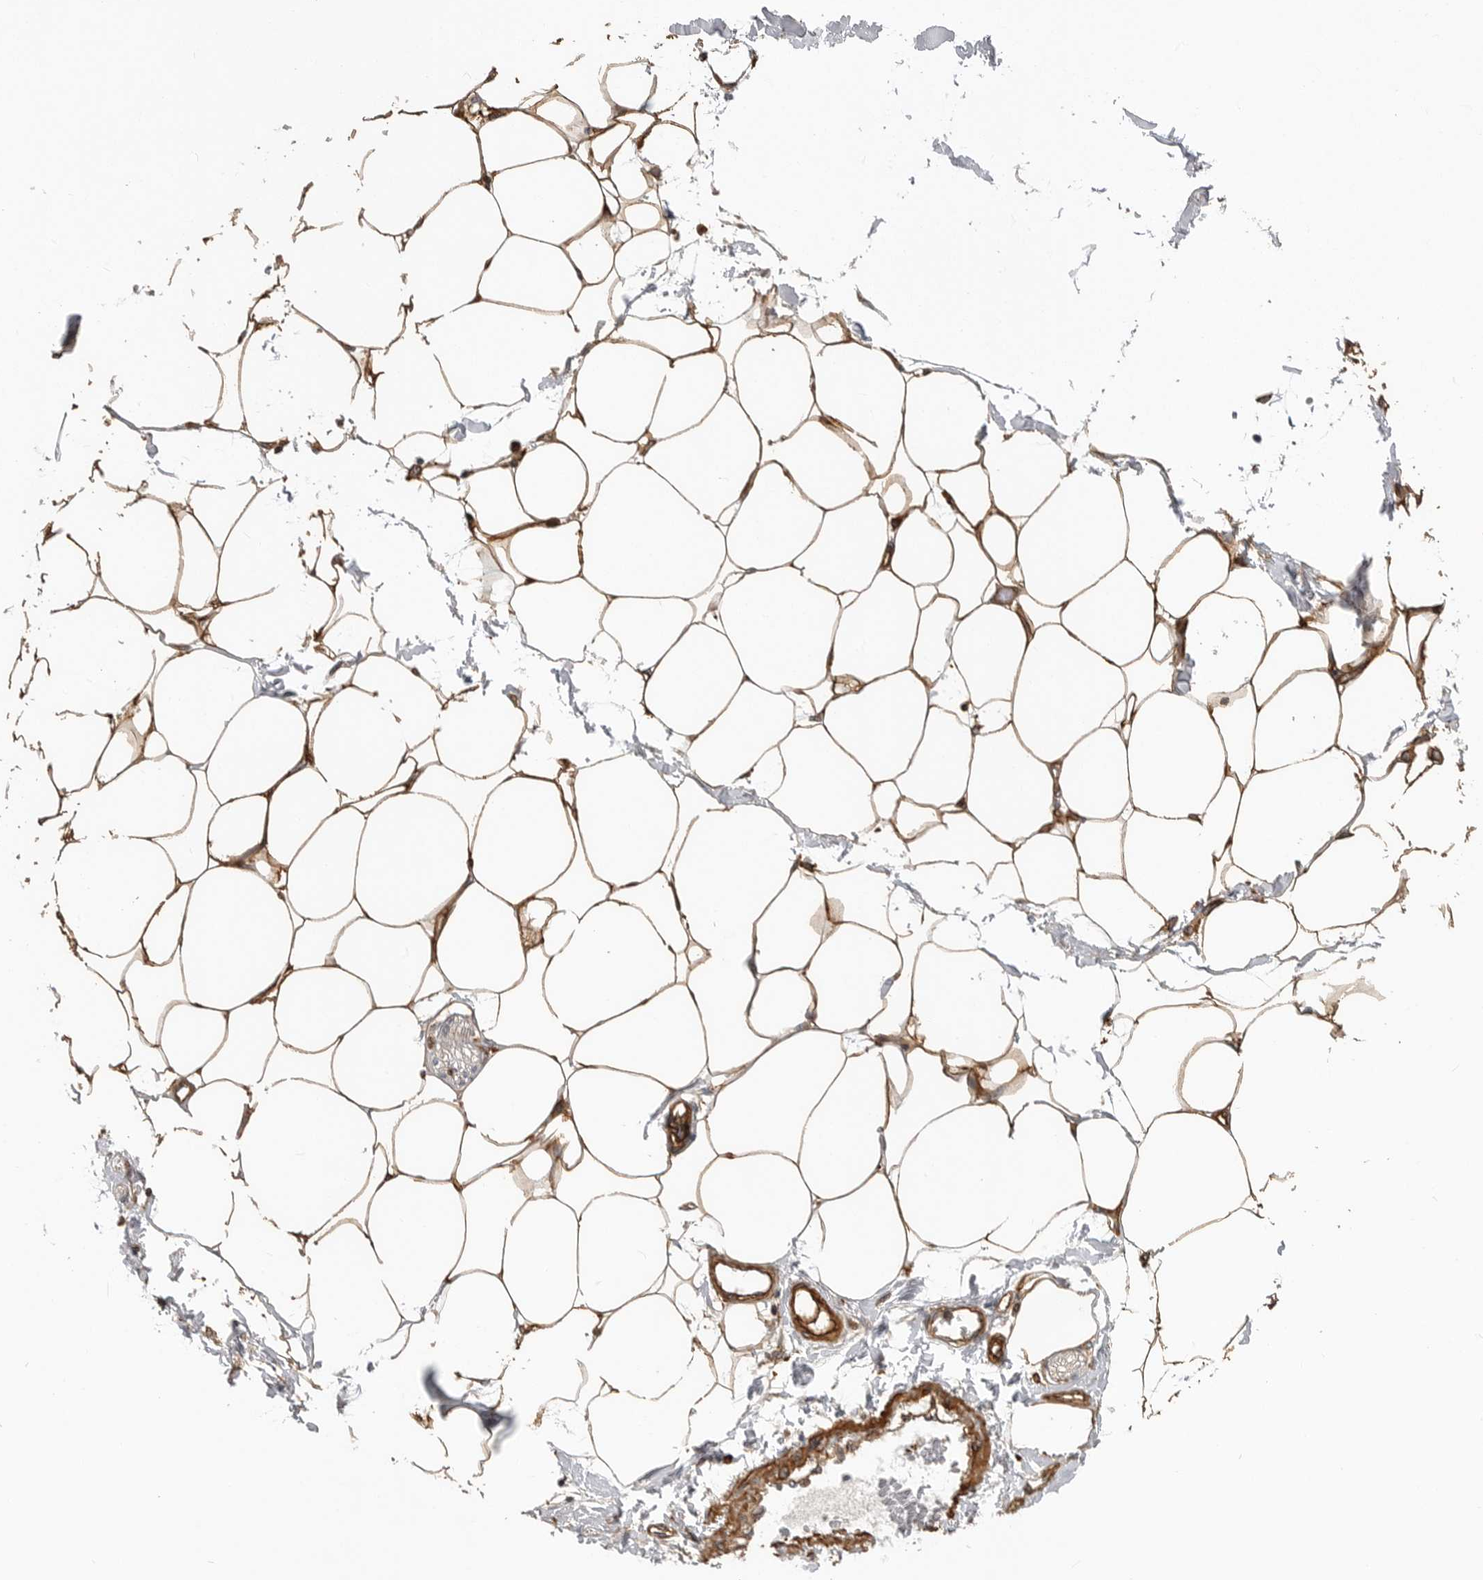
{"staining": {"intensity": "strong", "quantity": ">75%", "location": "cytoplasmic/membranous"}, "tissue": "adipose tissue", "cell_type": "Adipocytes", "image_type": "normal", "snomed": [{"axis": "morphology", "description": "Normal tissue, NOS"}, {"axis": "morphology", "description": "Adenocarcinoma, NOS"}, {"axis": "topography", "description": "Colon"}, {"axis": "topography", "description": "Peripheral nerve tissue"}], "caption": "IHC (DAB (3,3'-diaminobenzidine)) staining of benign adipose tissue exhibits strong cytoplasmic/membranous protein expression in about >75% of adipocytes.", "gene": "TRIM56", "patient": {"sex": "male", "age": 14}}